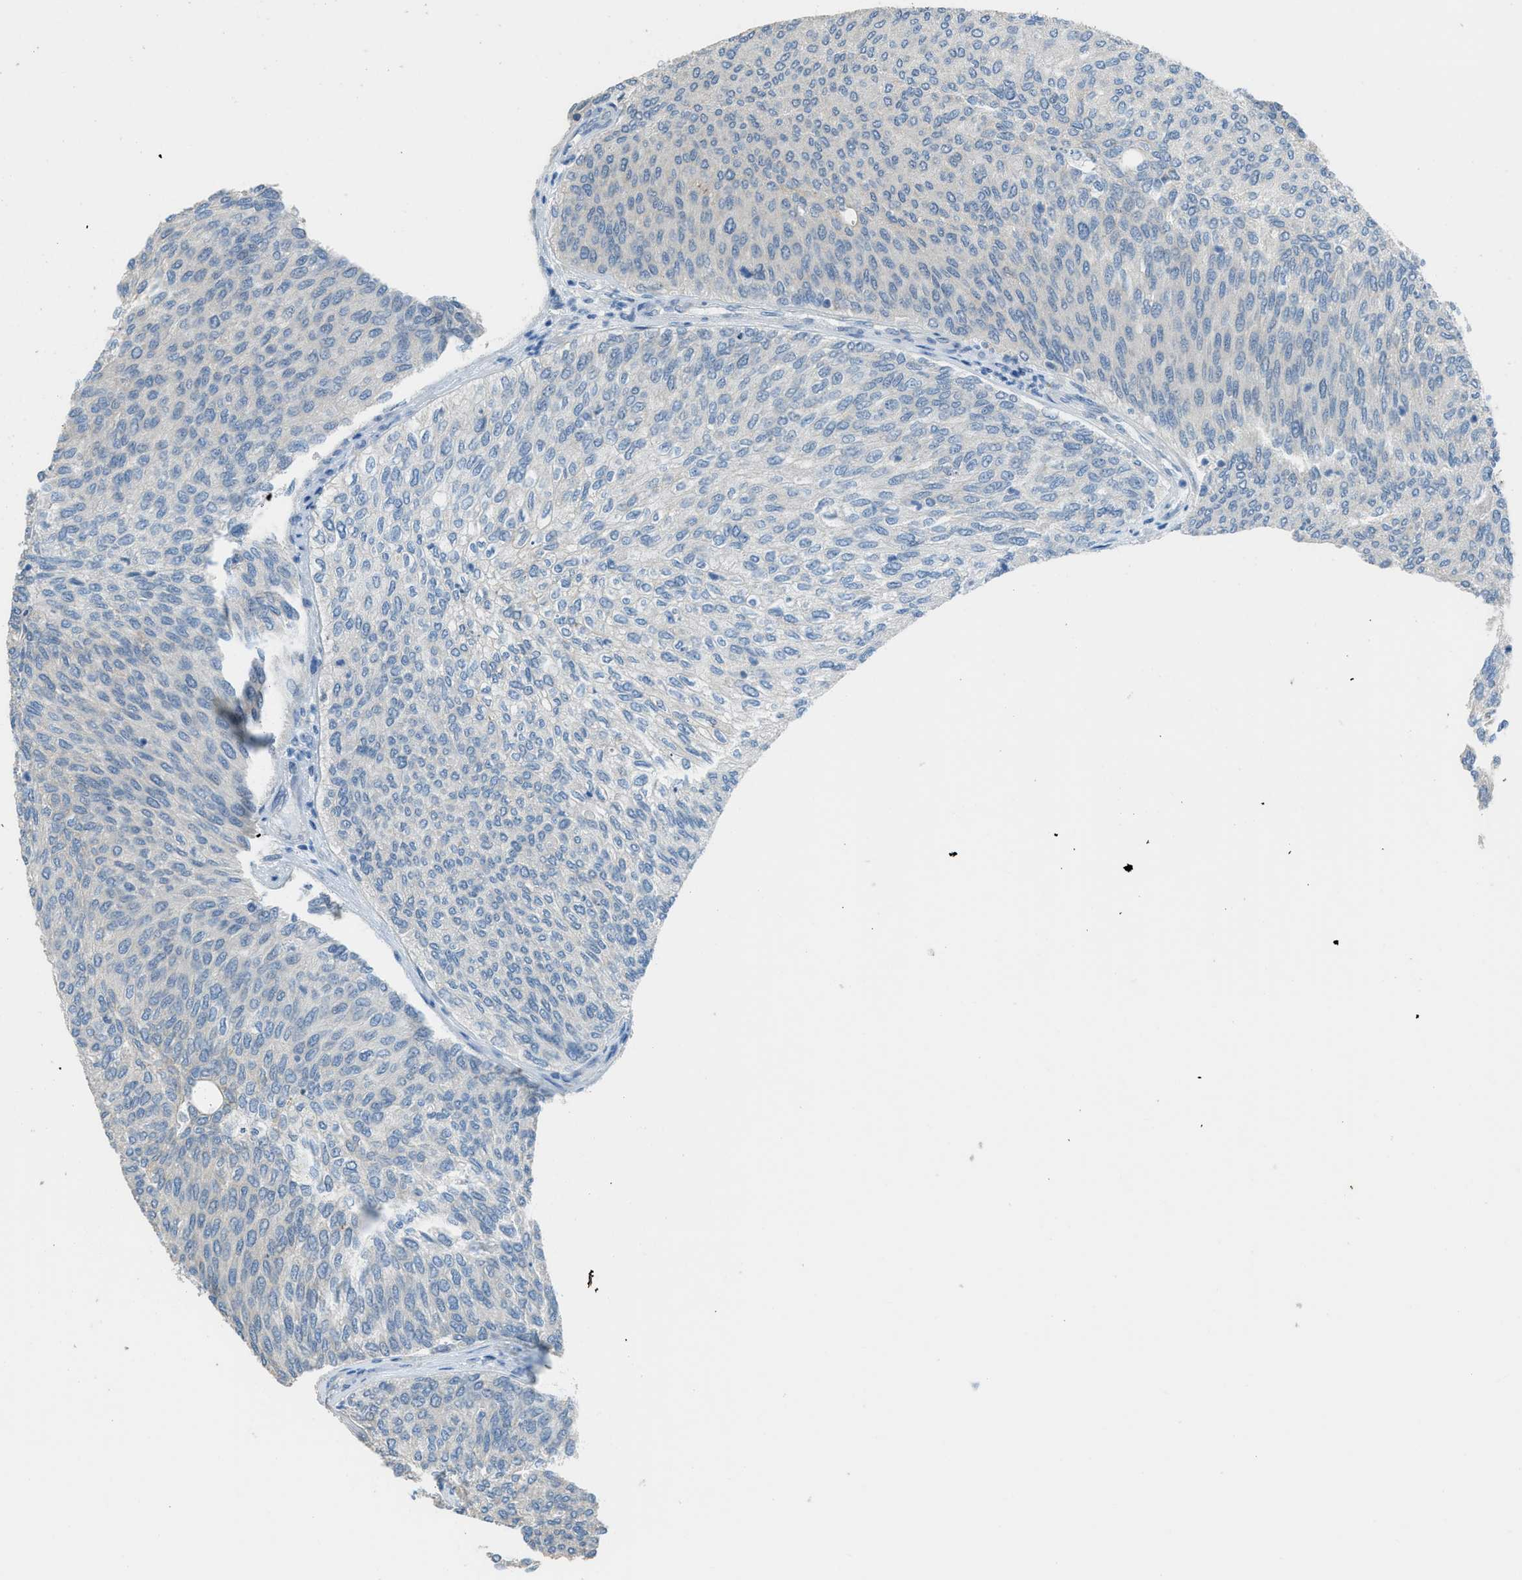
{"staining": {"intensity": "negative", "quantity": "none", "location": "none"}, "tissue": "urothelial cancer", "cell_type": "Tumor cells", "image_type": "cancer", "snomed": [{"axis": "morphology", "description": "Urothelial carcinoma, Low grade"}, {"axis": "topography", "description": "Urinary bladder"}], "caption": "IHC micrograph of neoplastic tissue: human urothelial cancer stained with DAB demonstrates no significant protein positivity in tumor cells.", "gene": "TIMD4", "patient": {"sex": "female", "age": 79}}